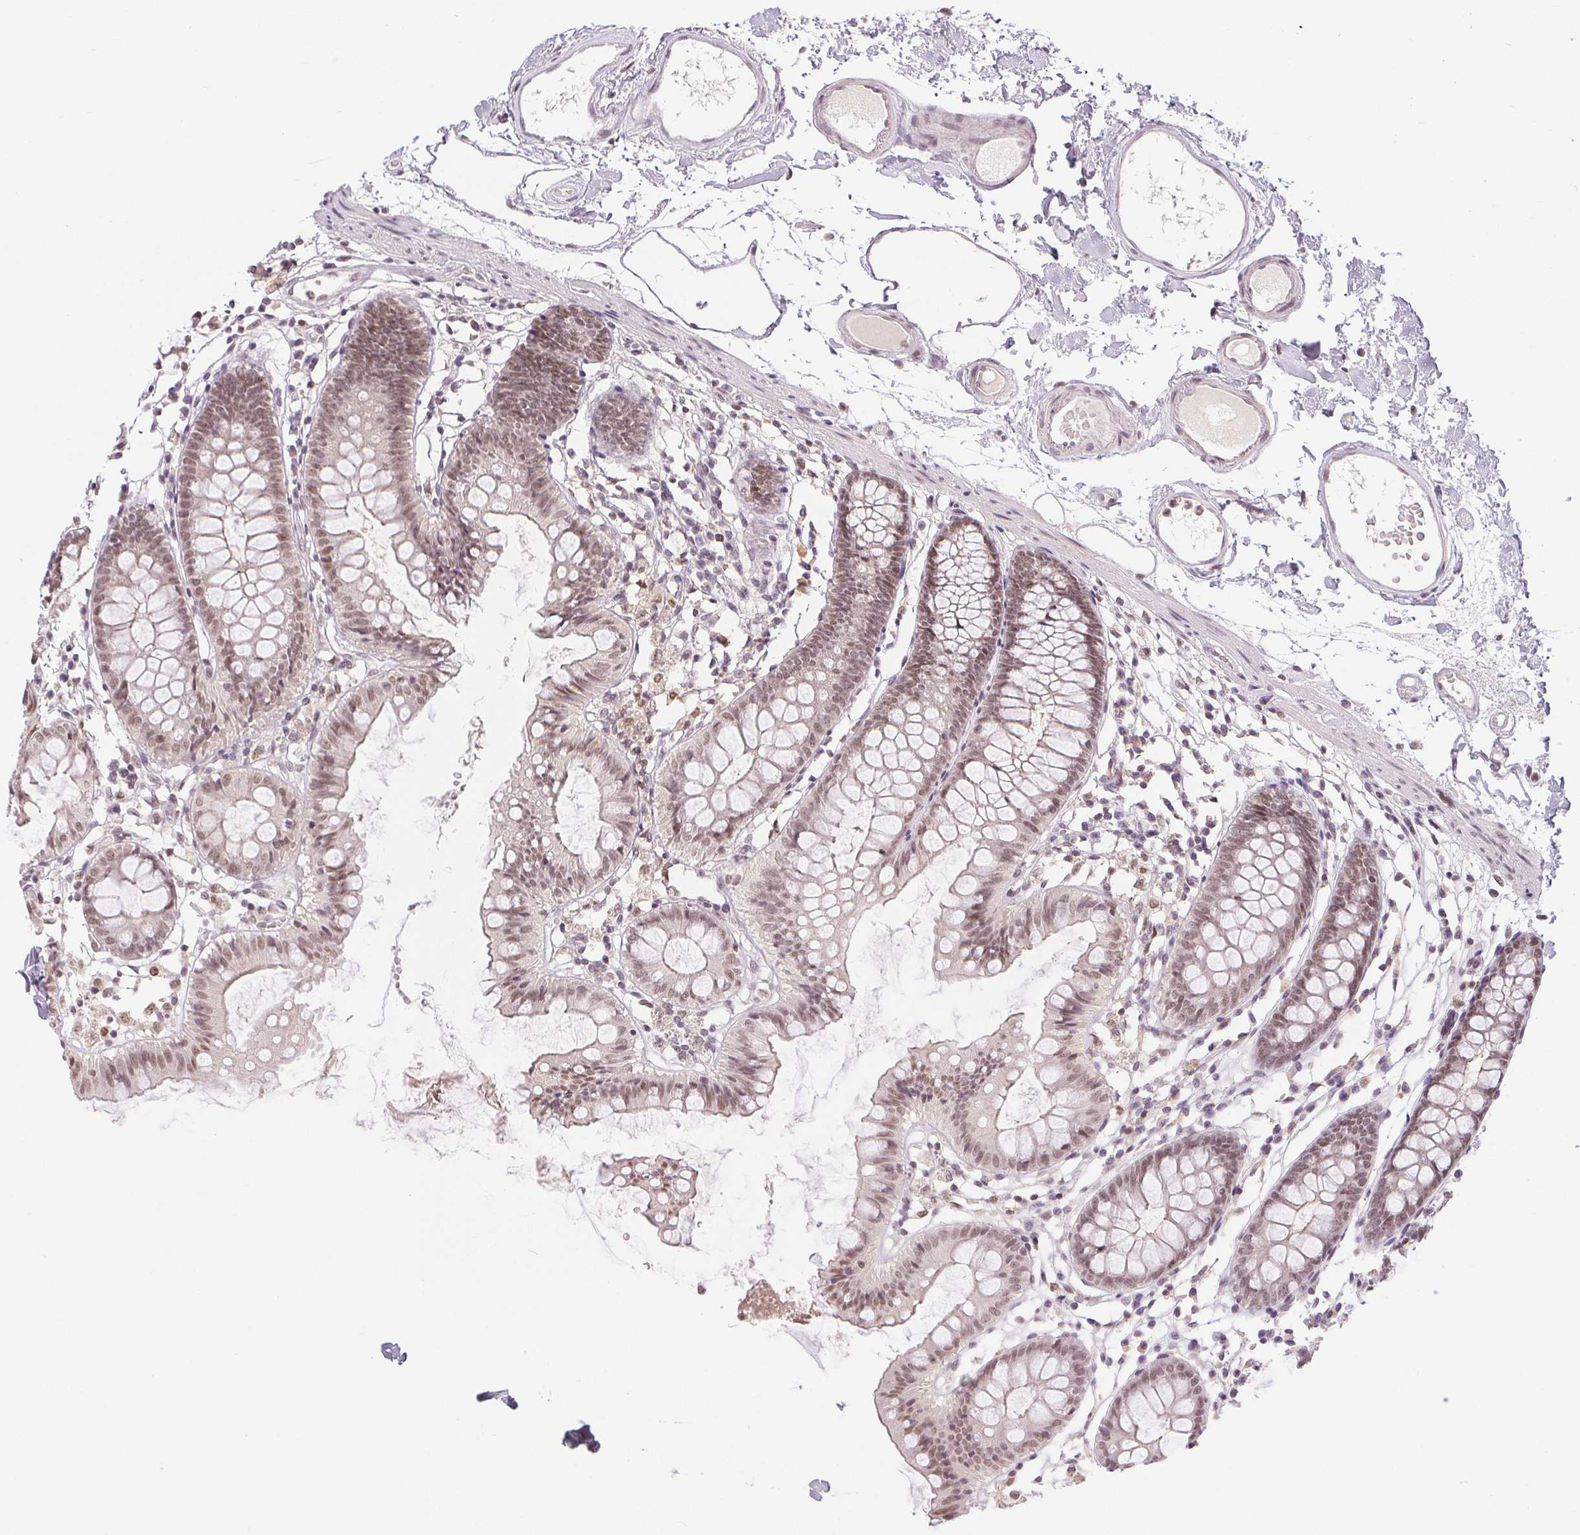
{"staining": {"intensity": "weak", "quantity": "25%-75%", "location": "nuclear"}, "tissue": "colon", "cell_type": "Endothelial cells", "image_type": "normal", "snomed": [{"axis": "morphology", "description": "Normal tissue, NOS"}, {"axis": "topography", "description": "Colon"}], "caption": "Weak nuclear protein expression is identified in about 25%-75% of endothelial cells in colon. The staining was performed using DAB (3,3'-diaminobenzidine) to visualize the protein expression in brown, while the nuclei were stained in blue with hematoxylin (Magnification: 20x).", "gene": "DEK", "patient": {"sex": "female", "age": 84}}